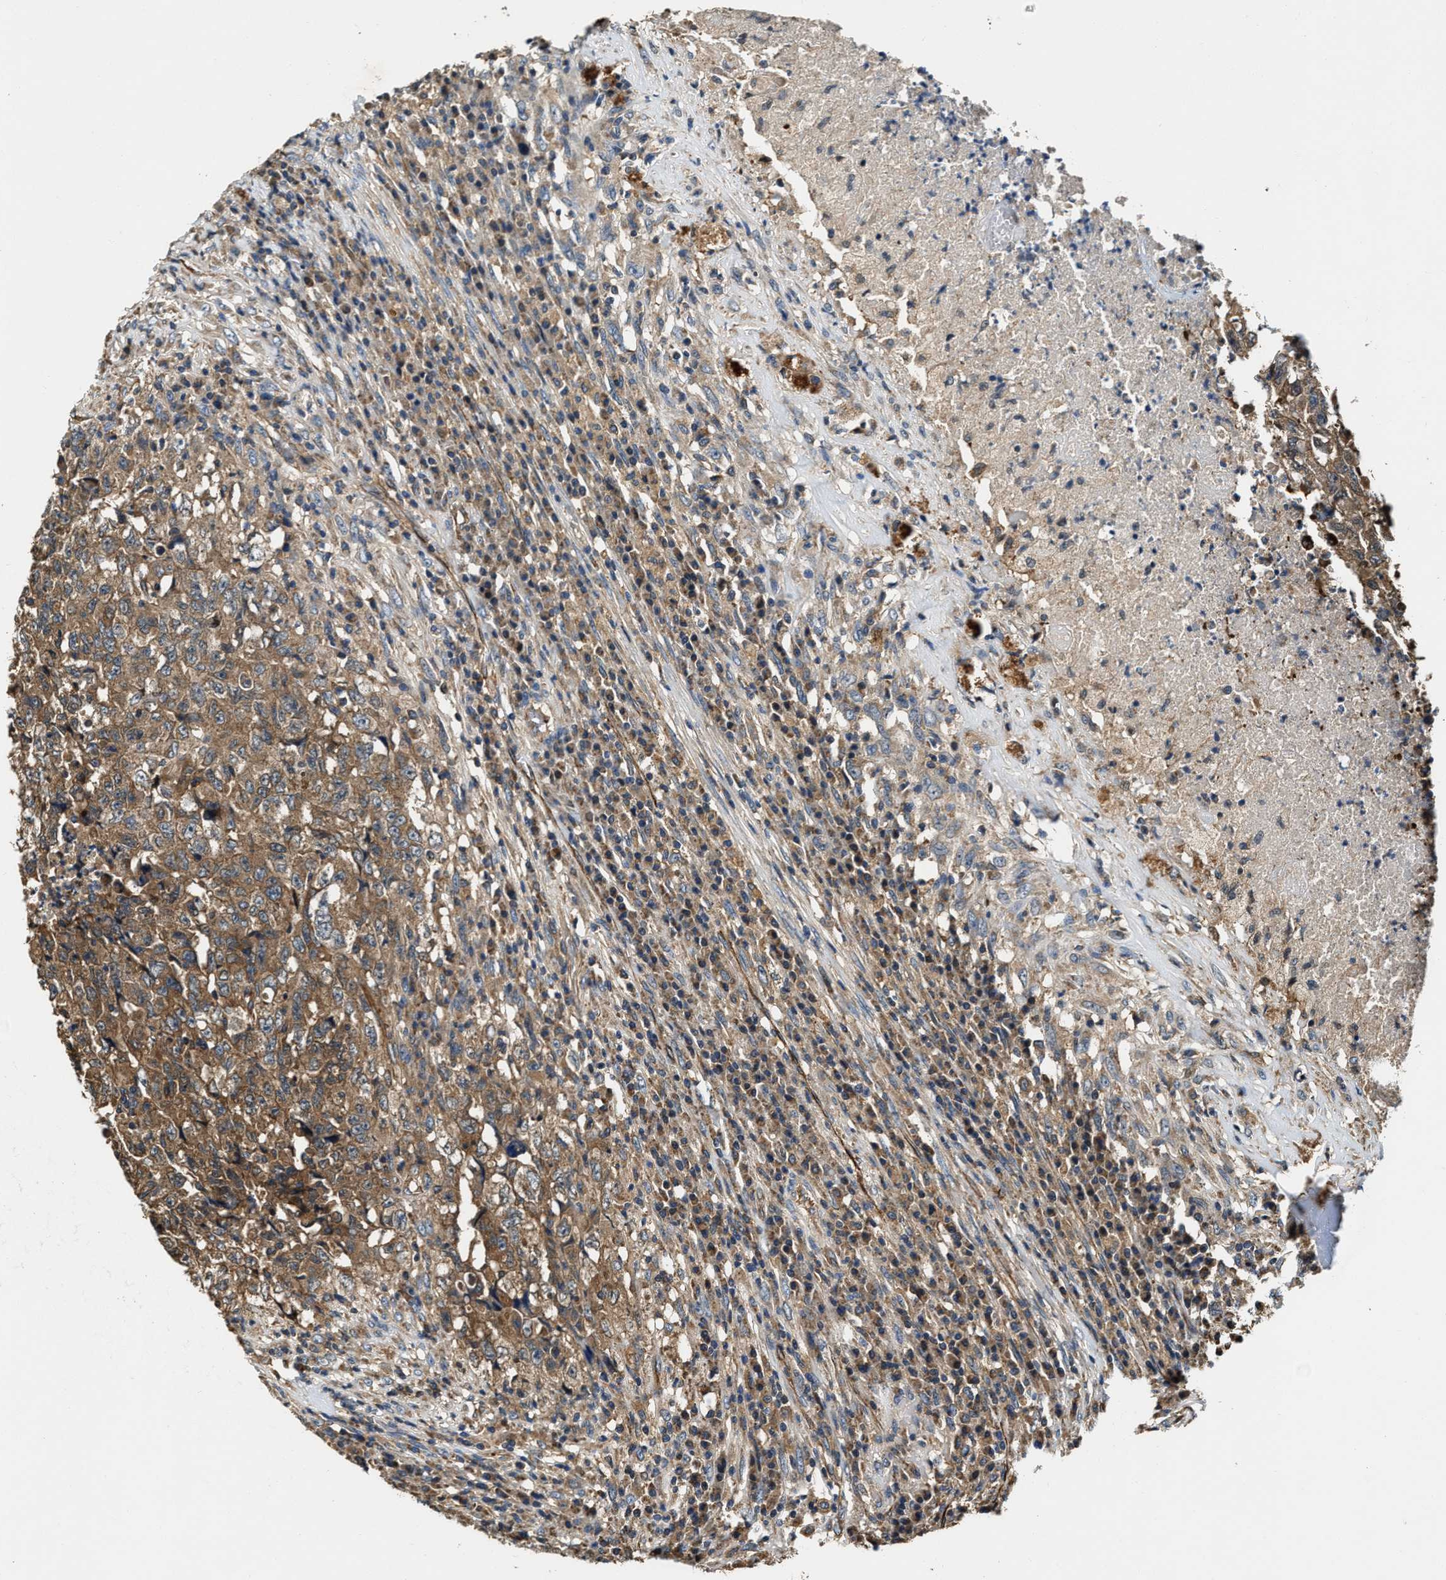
{"staining": {"intensity": "moderate", "quantity": ">75%", "location": "cytoplasmic/membranous"}, "tissue": "testis cancer", "cell_type": "Tumor cells", "image_type": "cancer", "snomed": [{"axis": "morphology", "description": "Necrosis, NOS"}, {"axis": "morphology", "description": "Carcinoma, Embryonal, NOS"}, {"axis": "topography", "description": "Testis"}], "caption": "Testis embryonal carcinoma stained with a brown dye reveals moderate cytoplasmic/membranous positive positivity in about >75% of tumor cells.", "gene": "GFRA3", "patient": {"sex": "male", "age": 19}}